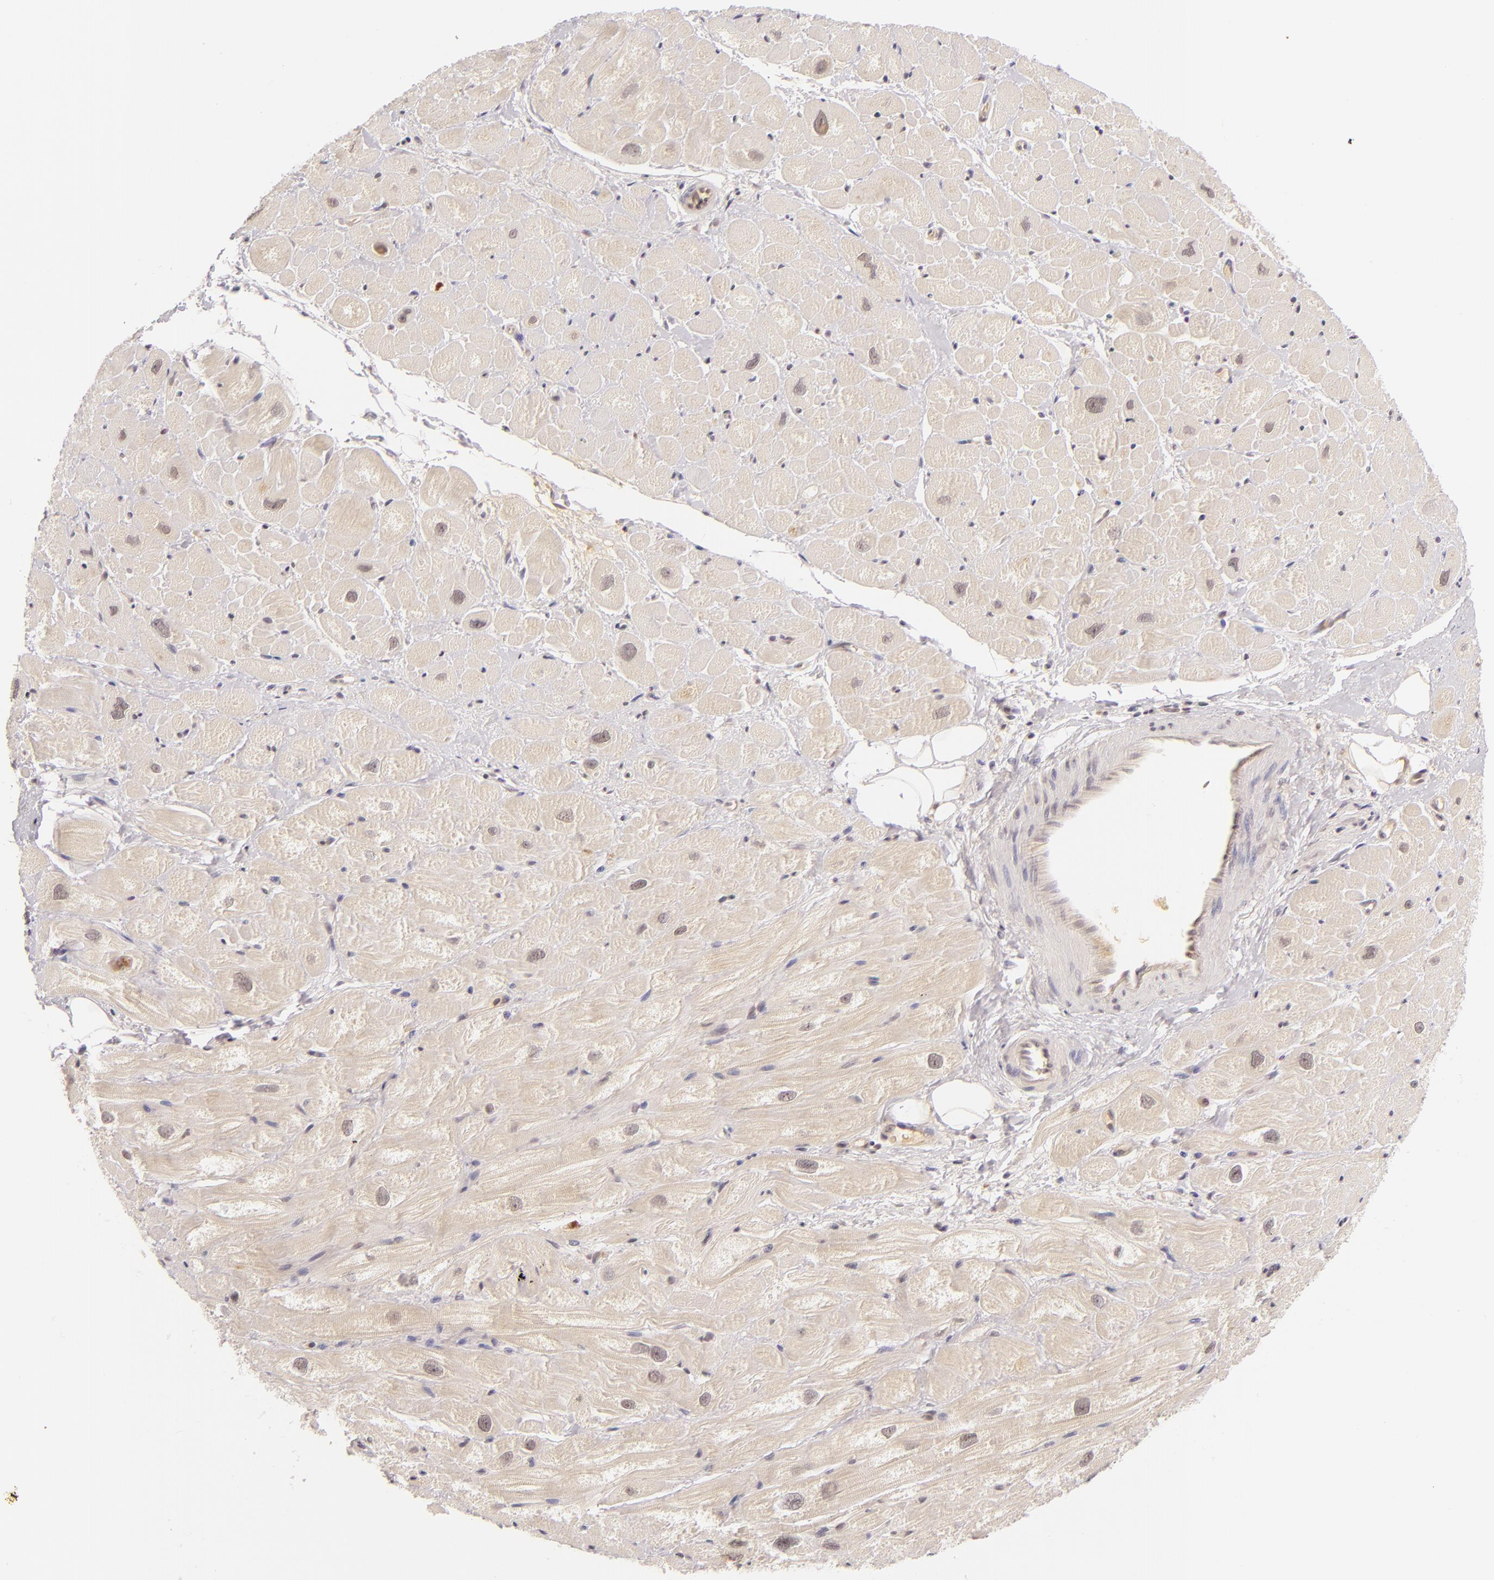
{"staining": {"intensity": "negative", "quantity": "none", "location": "none"}, "tissue": "heart muscle", "cell_type": "Cardiomyocytes", "image_type": "normal", "snomed": [{"axis": "morphology", "description": "Normal tissue, NOS"}, {"axis": "topography", "description": "Heart"}], "caption": "A high-resolution micrograph shows immunohistochemistry (IHC) staining of unremarkable heart muscle, which demonstrates no significant expression in cardiomyocytes. Brightfield microscopy of IHC stained with DAB (3,3'-diaminobenzidine) (brown) and hematoxylin (blue), captured at high magnification.", "gene": "CASP8", "patient": {"sex": "male", "age": 49}}